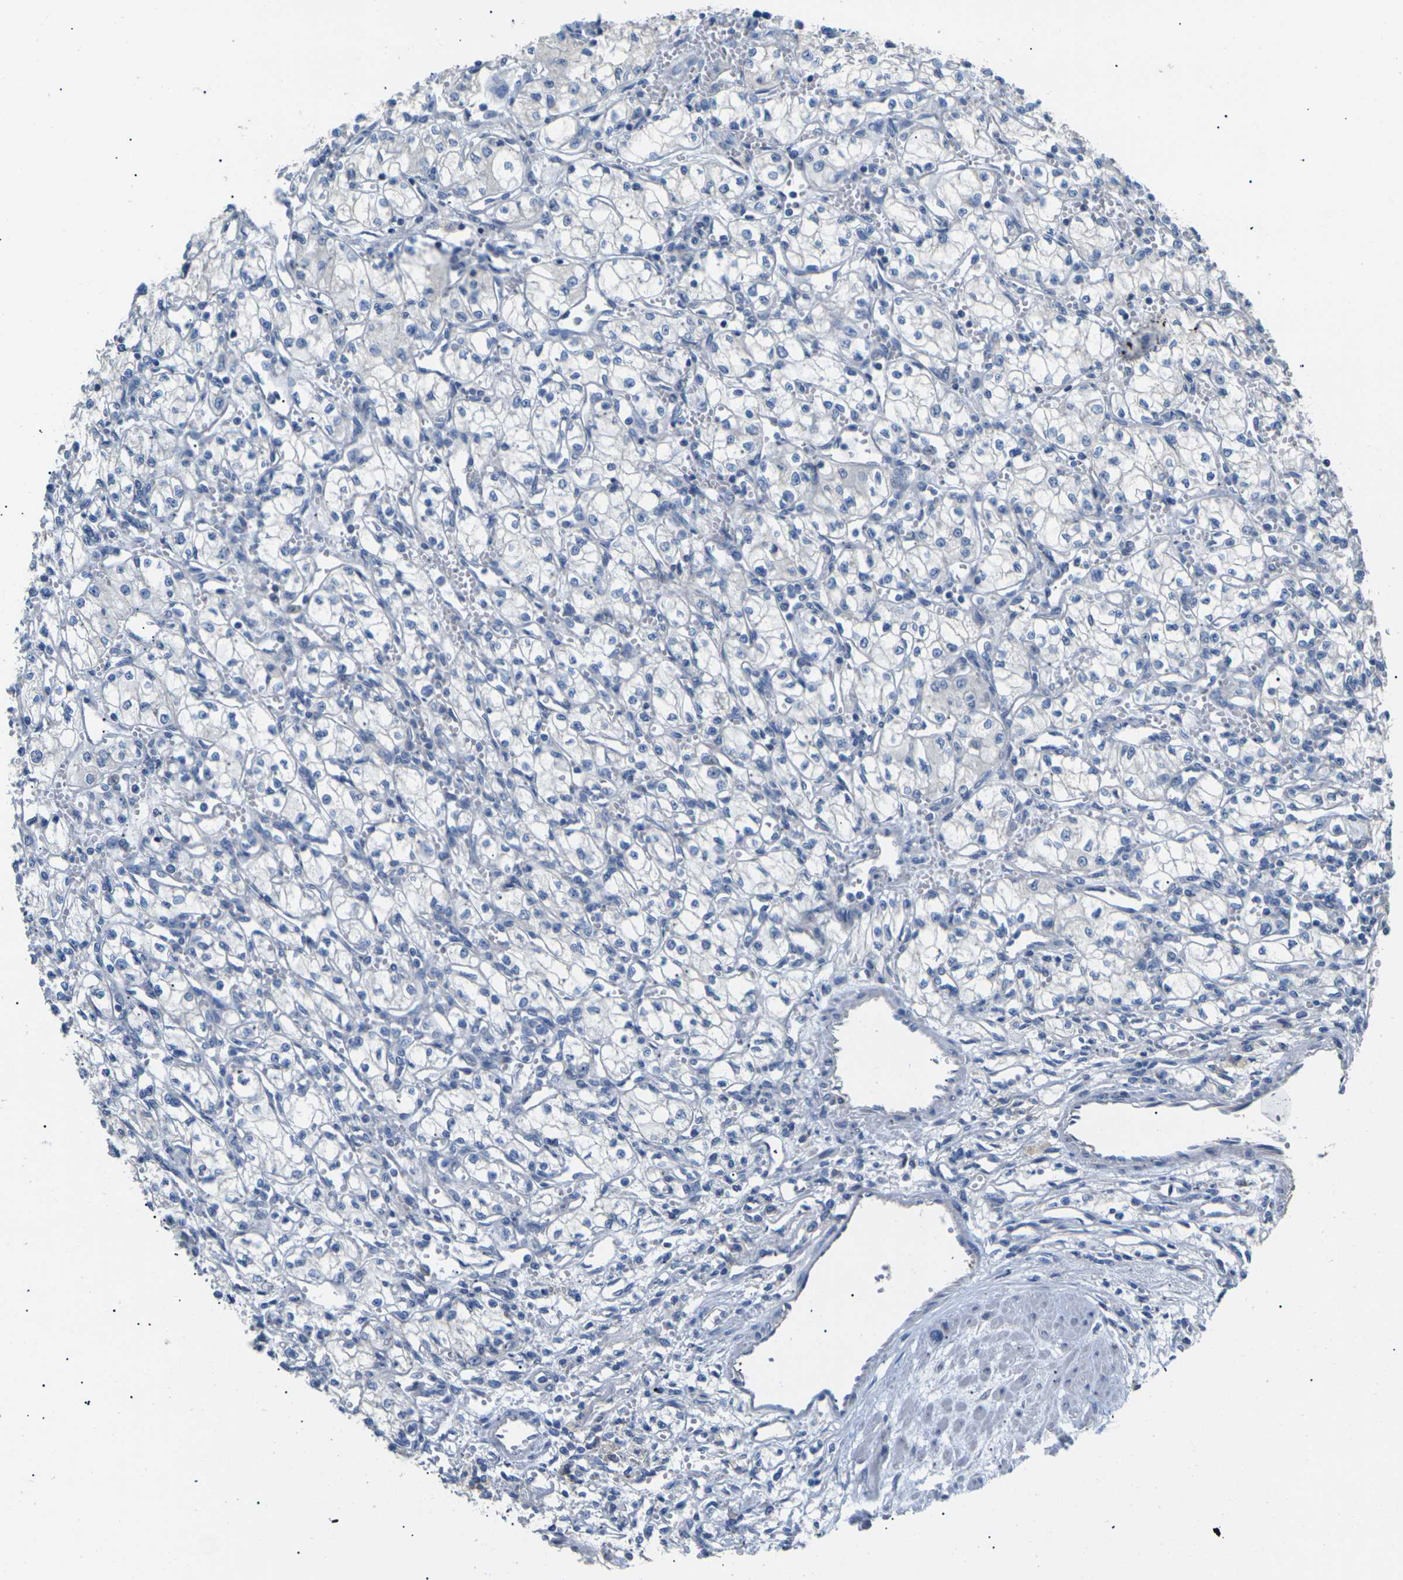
{"staining": {"intensity": "negative", "quantity": "none", "location": "none"}, "tissue": "renal cancer", "cell_type": "Tumor cells", "image_type": "cancer", "snomed": [{"axis": "morphology", "description": "Normal tissue, NOS"}, {"axis": "morphology", "description": "Adenocarcinoma, NOS"}, {"axis": "topography", "description": "Kidney"}], "caption": "Immunohistochemical staining of human renal adenocarcinoma shows no significant expression in tumor cells.", "gene": "KLHDC8B", "patient": {"sex": "male", "age": 59}}